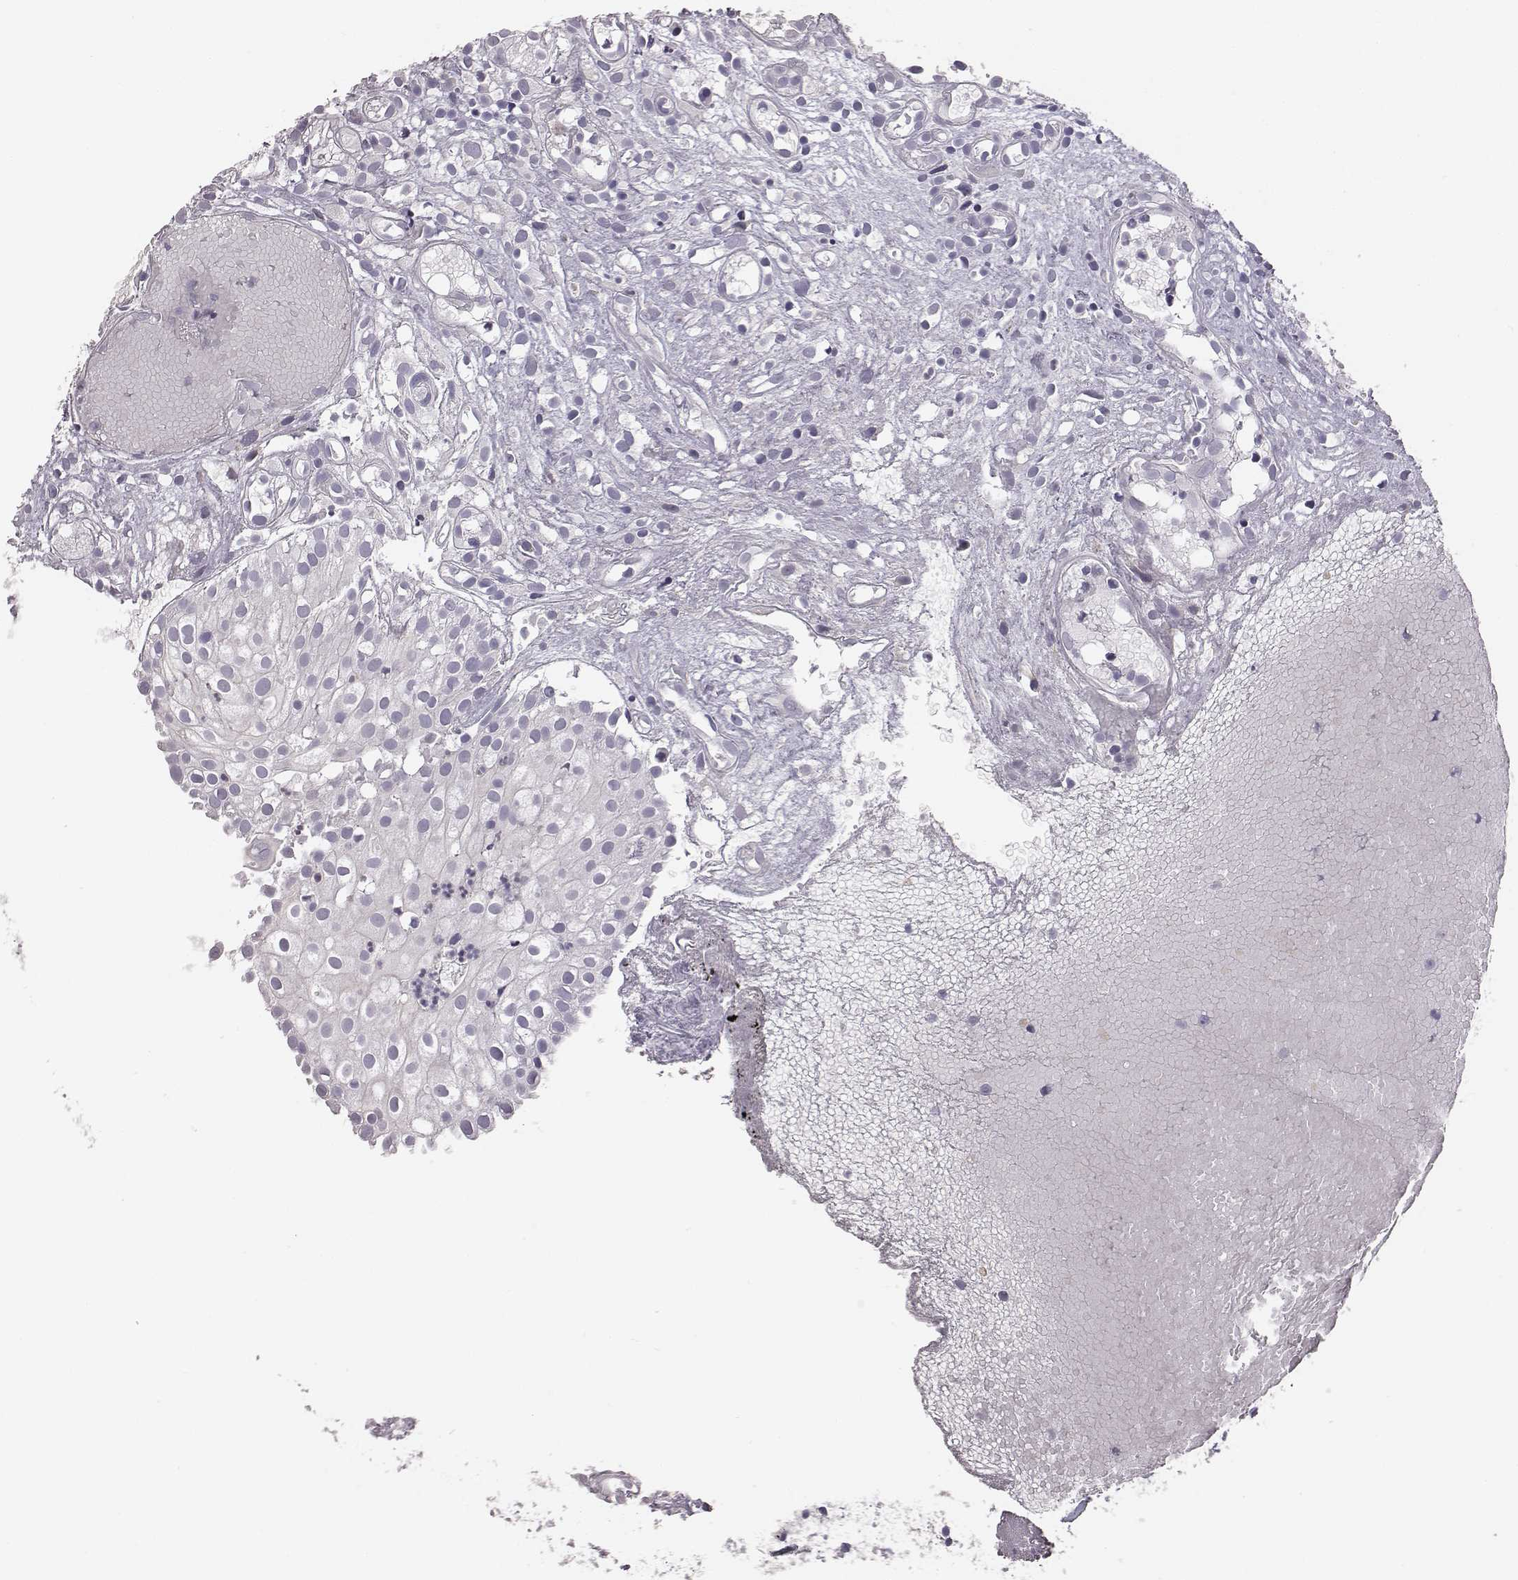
{"staining": {"intensity": "negative", "quantity": "none", "location": "none"}, "tissue": "prostate cancer", "cell_type": "Tumor cells", "image_type": "cancer", "snomed": [{"axis": "morphology", "description": "Adenocarcinoma, High grade"}, {"axis": "topography", "description": "Prostate"}], "caption": "IHC of adenocarcinoma (high-grade) (prostate) exhibits no staining in tumor cells.", "gene": "GUCA1A", "patient": {"sex": "male", "age": 79}}